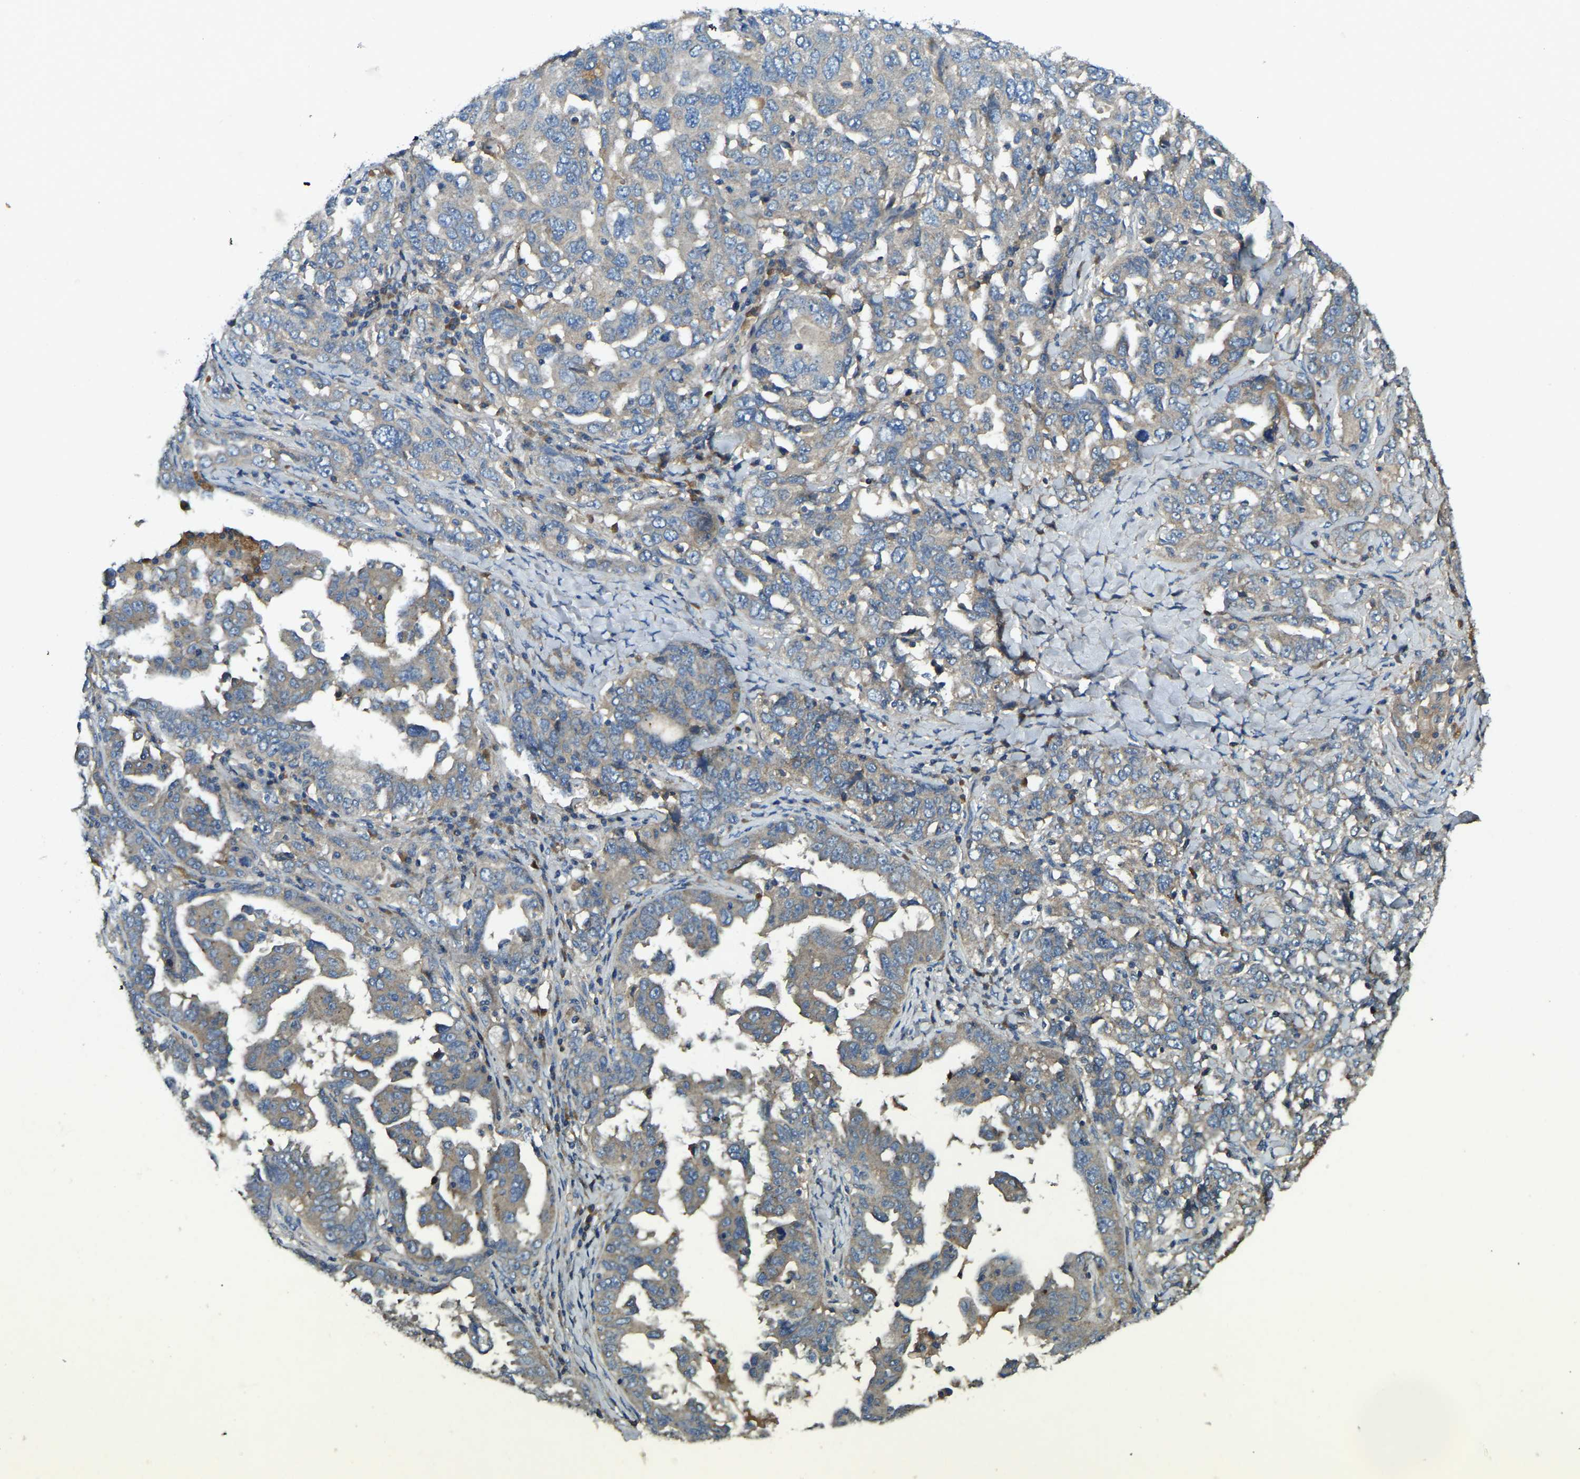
{"staining": {"intensity": "weak", "quantity": "25%-75%", "location": "cytoplasmic/membranous"}, "tissue": "ovarian cancer", "cell_type": "Tumor cells", "image_type": "cancer", "snomed": [{"axis": "morphology", "description": "Carcinoma, endometroid"}, {"axis": "topography", "description": "Ovary"}], "caption": "Weak cytoplasmic/membranous staining for a protein is present in about 25%-75% of tumor cells of ovarian endometroid carcinoma using immunohistochemistry (IHC).", "gene": "ATP8B1", "patient": {"sex": "female", "age": 62}}